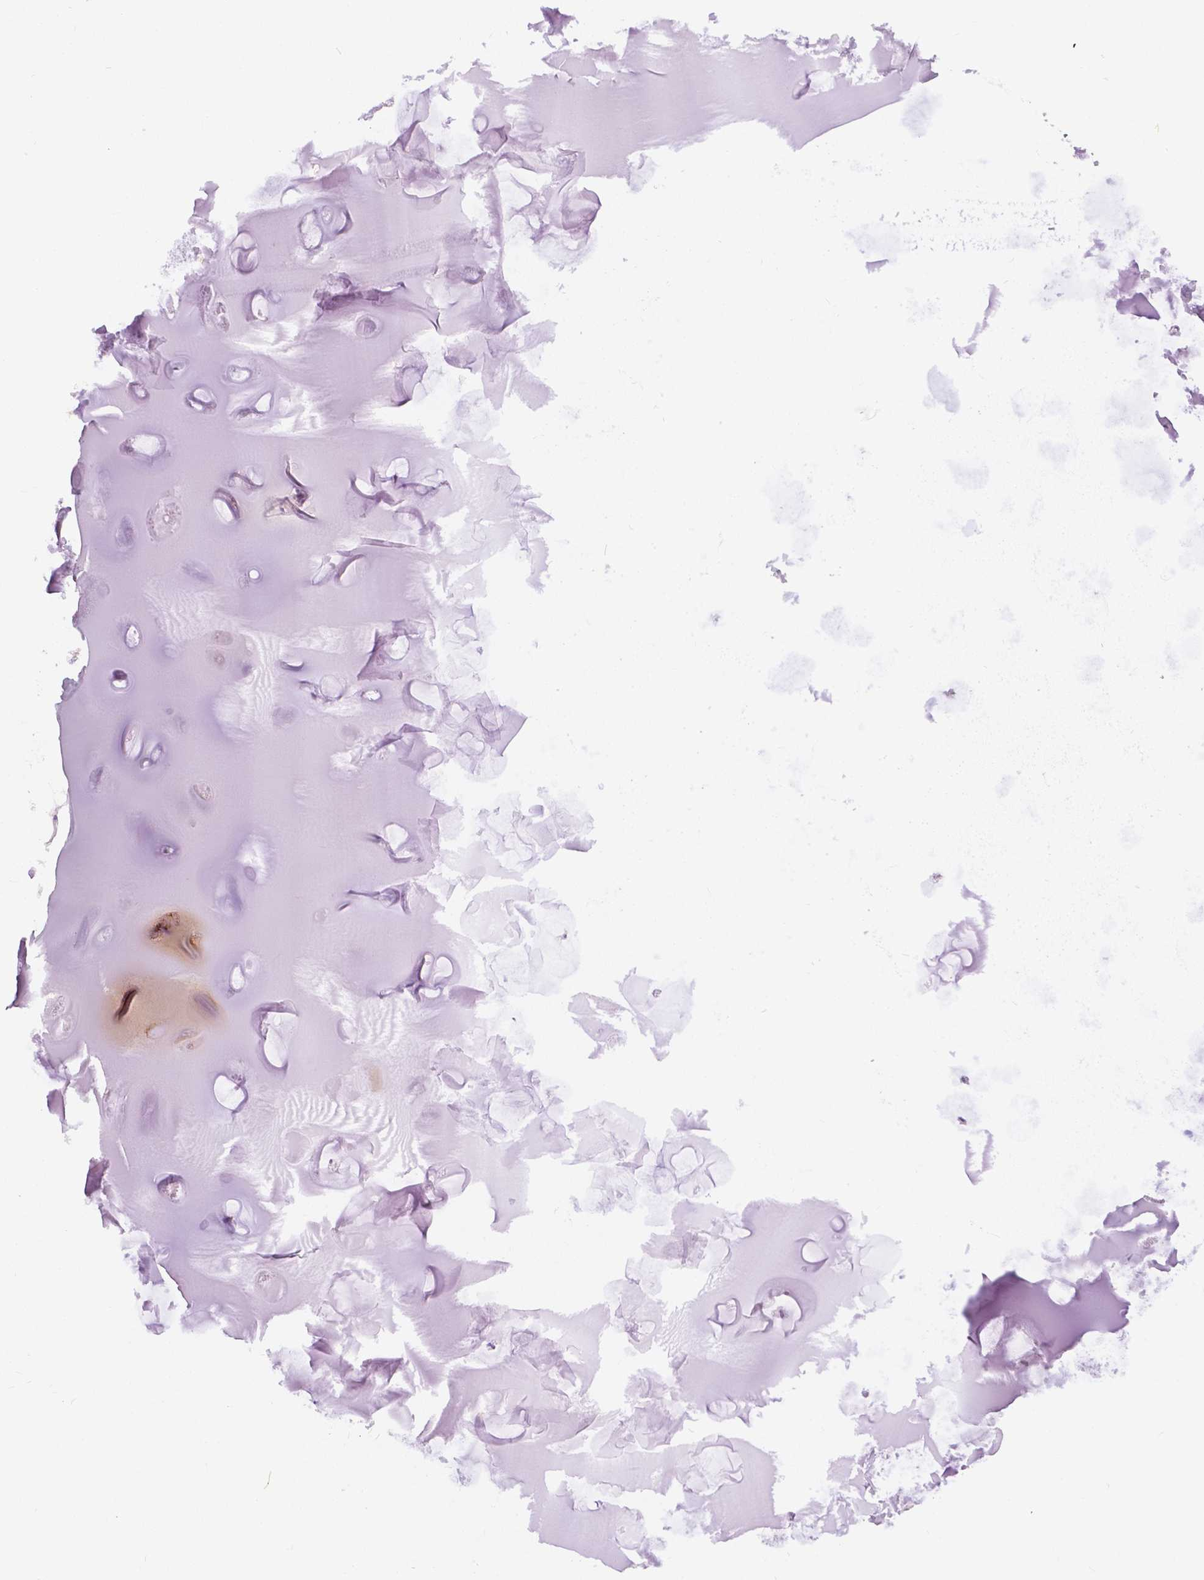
{"staining": {"intensity": "negative", "quantity": "none", "location": "none"}, "tissue": "adipose tissue", "cell_type": "Adipocytes", "image_type": "normal", "snomed": [{"axis": "morphology", "description": "Normal tissue, NOS"}, {"axis": "morphology", "description": "Squamous cell carcinoma, NOS"}, {"axis": "topography", "description": "Cartilage tissue"}, {"axis": "topography", "description": "Head-Neck"}], "caption": "Immunohistochemistry (IHC) photomicrograph of normal adipose tissue stained for a protein (brown), which demonstrates no positivity in adipocytes.", "gene": "TP53TG5", "patient": {"sex": "male", "age": 57}}